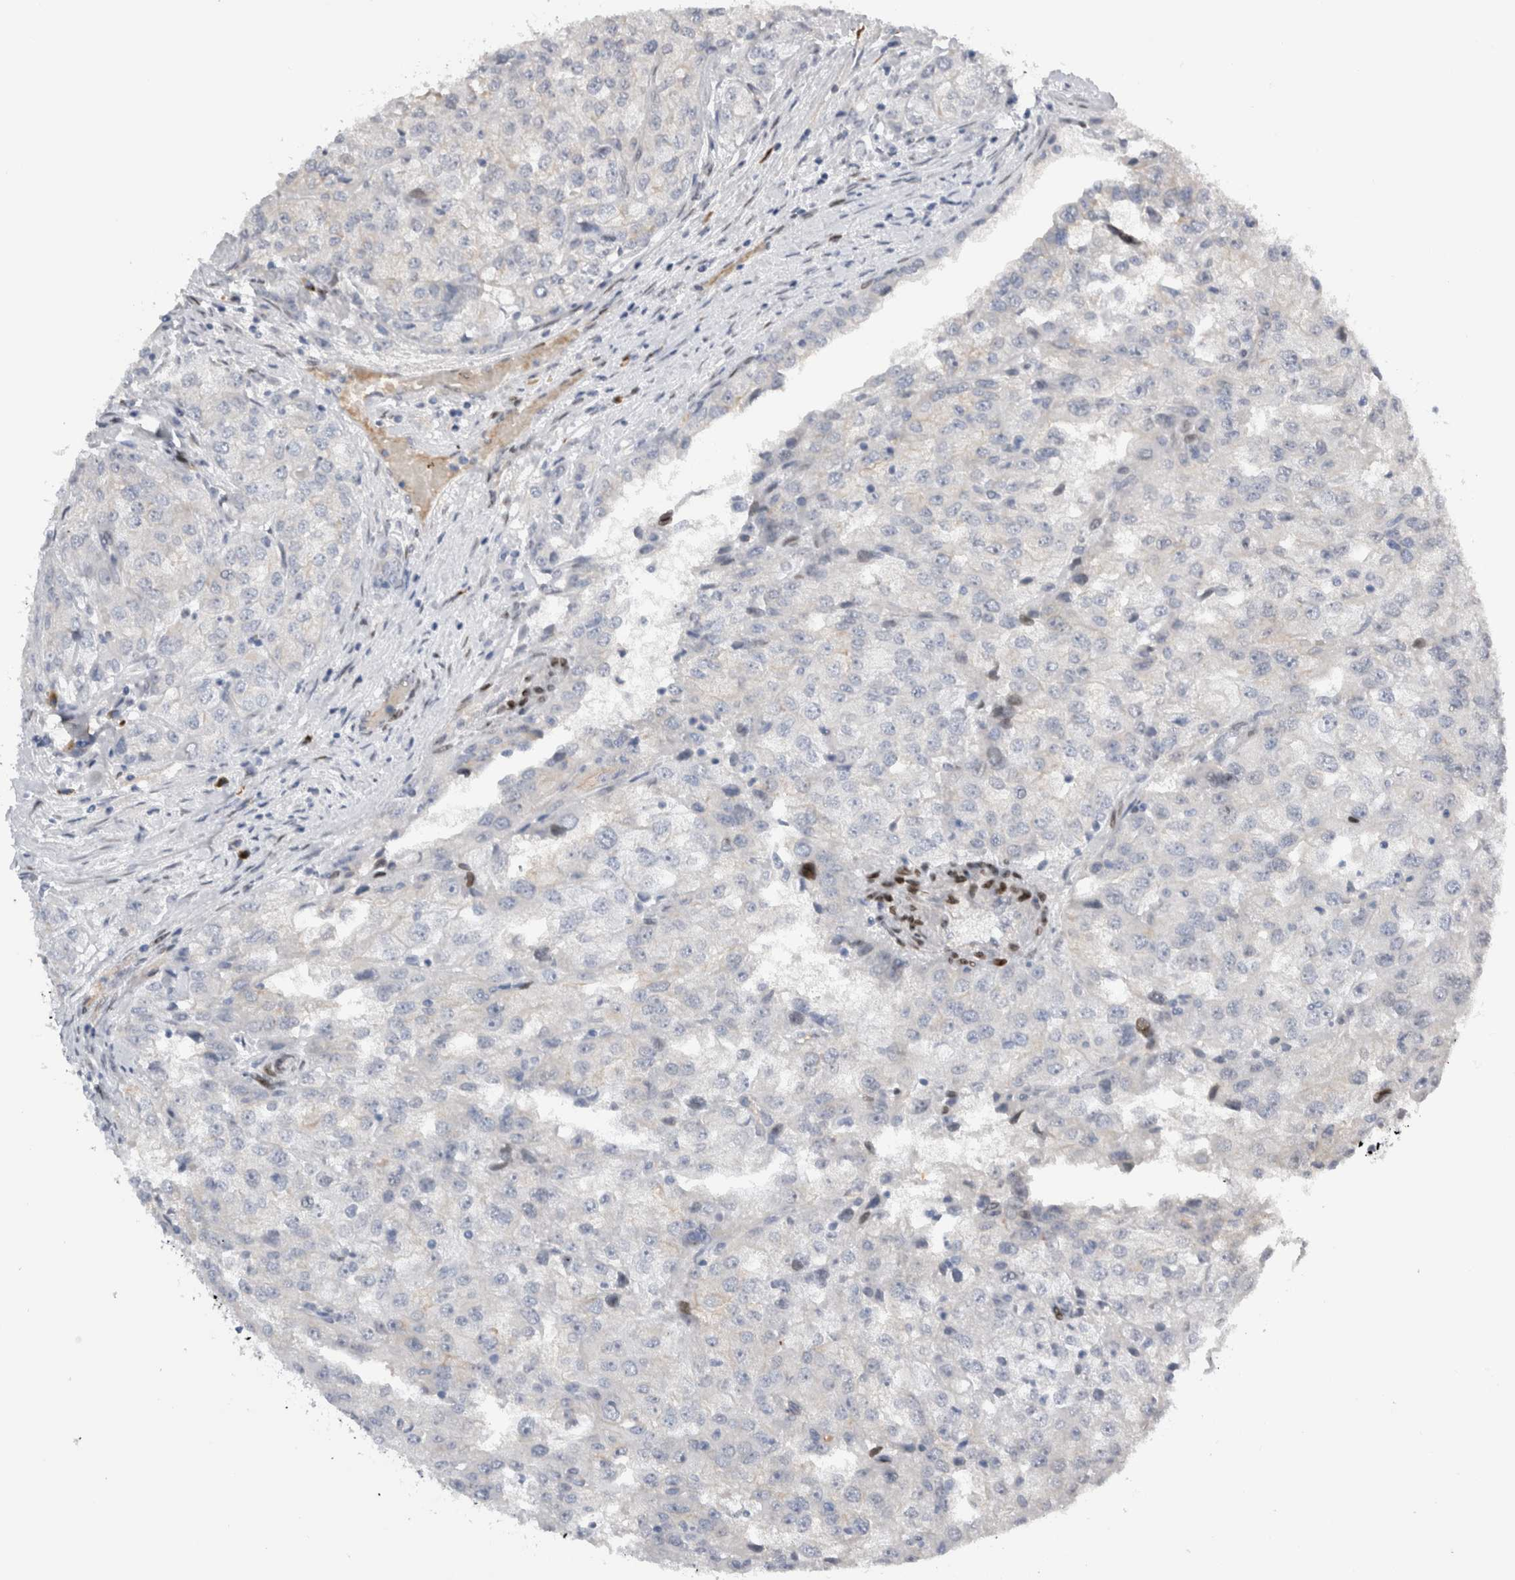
{"staining": {"intensity": "negative", "quantity": "none", "location": "none"}, "tissue": "renal cancer", "cell_type": "Tumor cells", "image_type": "cancer", "snomed": [{"axis": "morphology", "description": "Adenocarcinoma, NOS"}, {"axis": "topography", "description": "Kidney"}], "caption": "This is an immunohistochemistry photomicrograph of renal cancer. There is no staining in tumor cells.", "gene": "DMTN", "patient": {"sex": "female", "age": 54}}